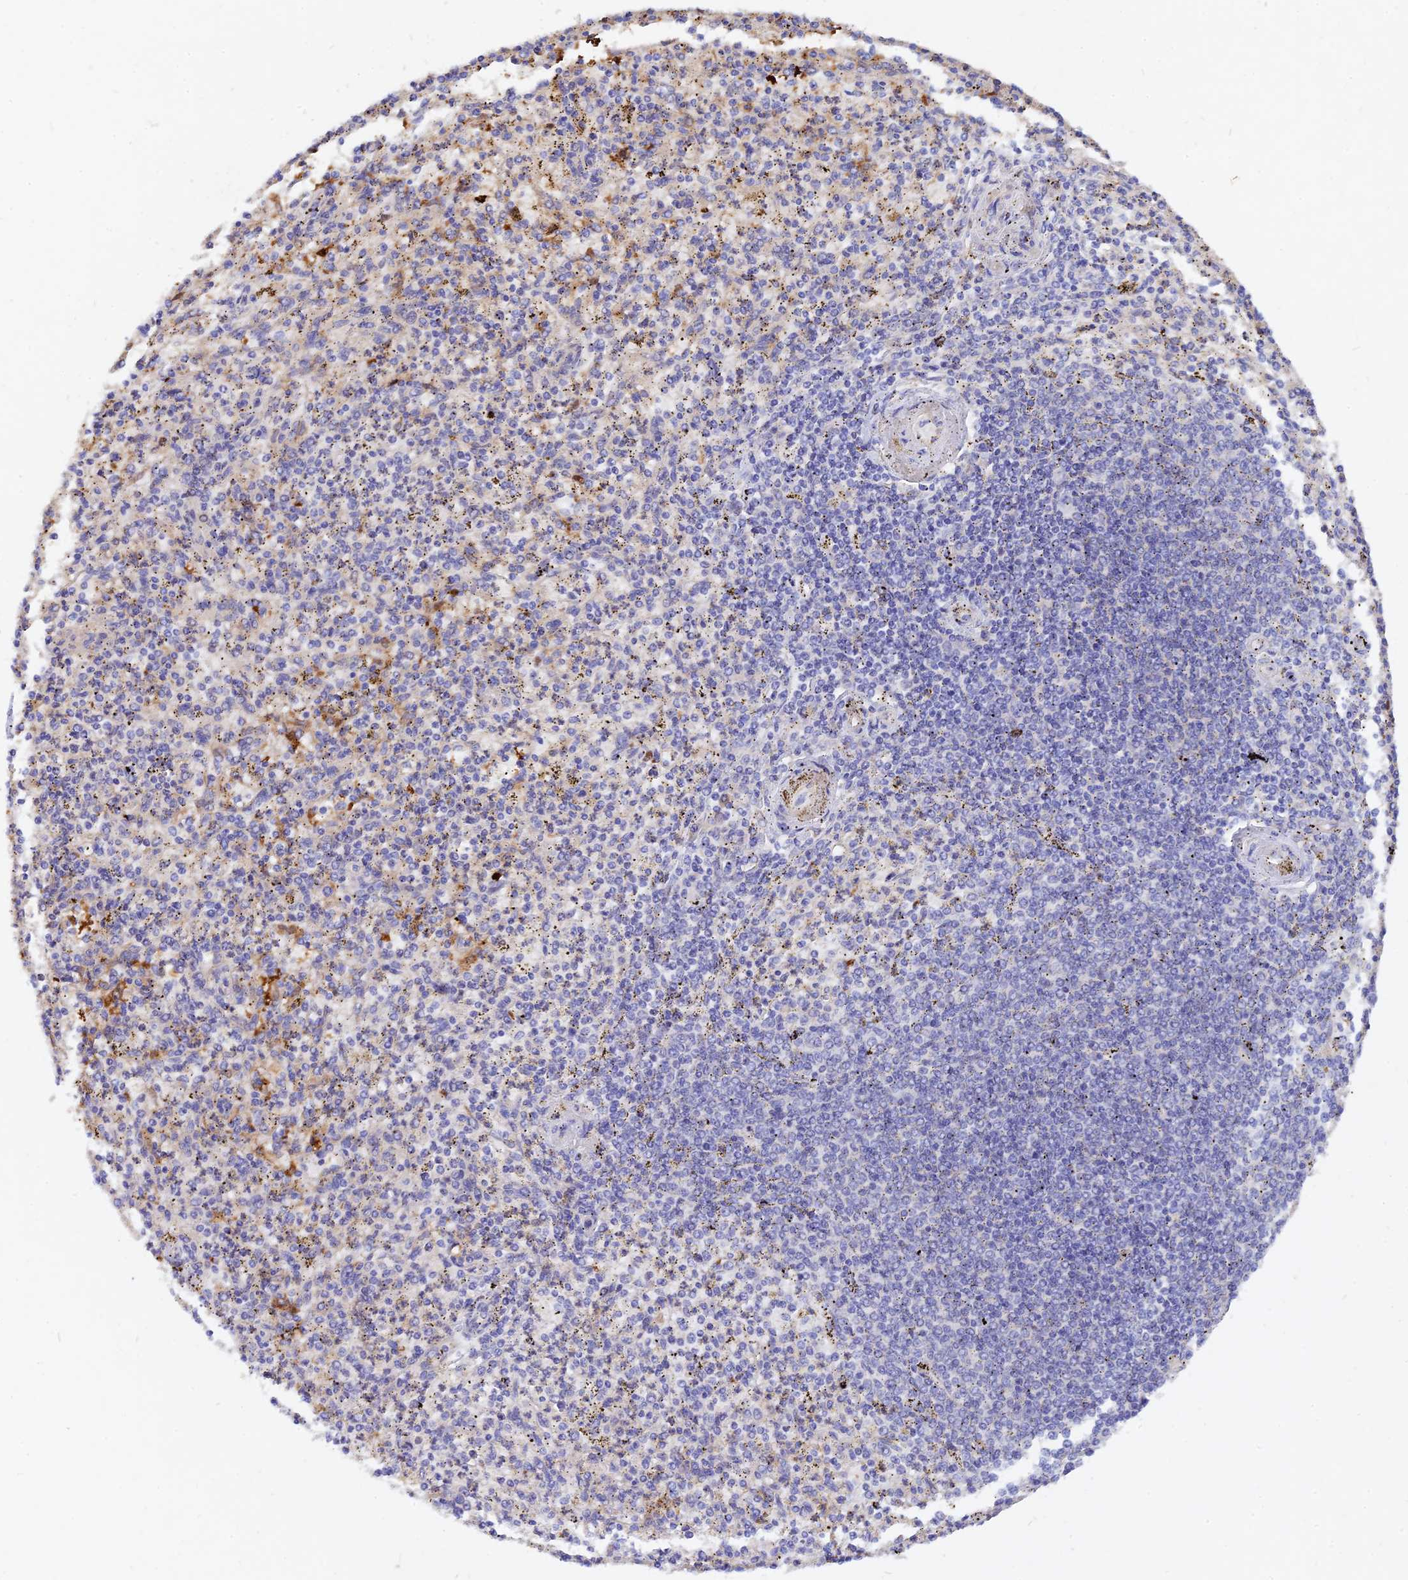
{"staining": {"intensity": "negative", "quantity": "none", "location": "none"}, "tissue": "spleen", "cell_type": "Cells in red pulp", "image_type": "normal", "snomed": [{"axis": "morphology", "description": "Normal tissue, NOS"}, {"axis": "topography", "description": "Spleen"}], "caption": "Spleen stained for a protein using immunohistochemistry shows no positivity cells in red pulp.", "gene": "MROH1", "patient": {"sex": "male", "age": 72}}